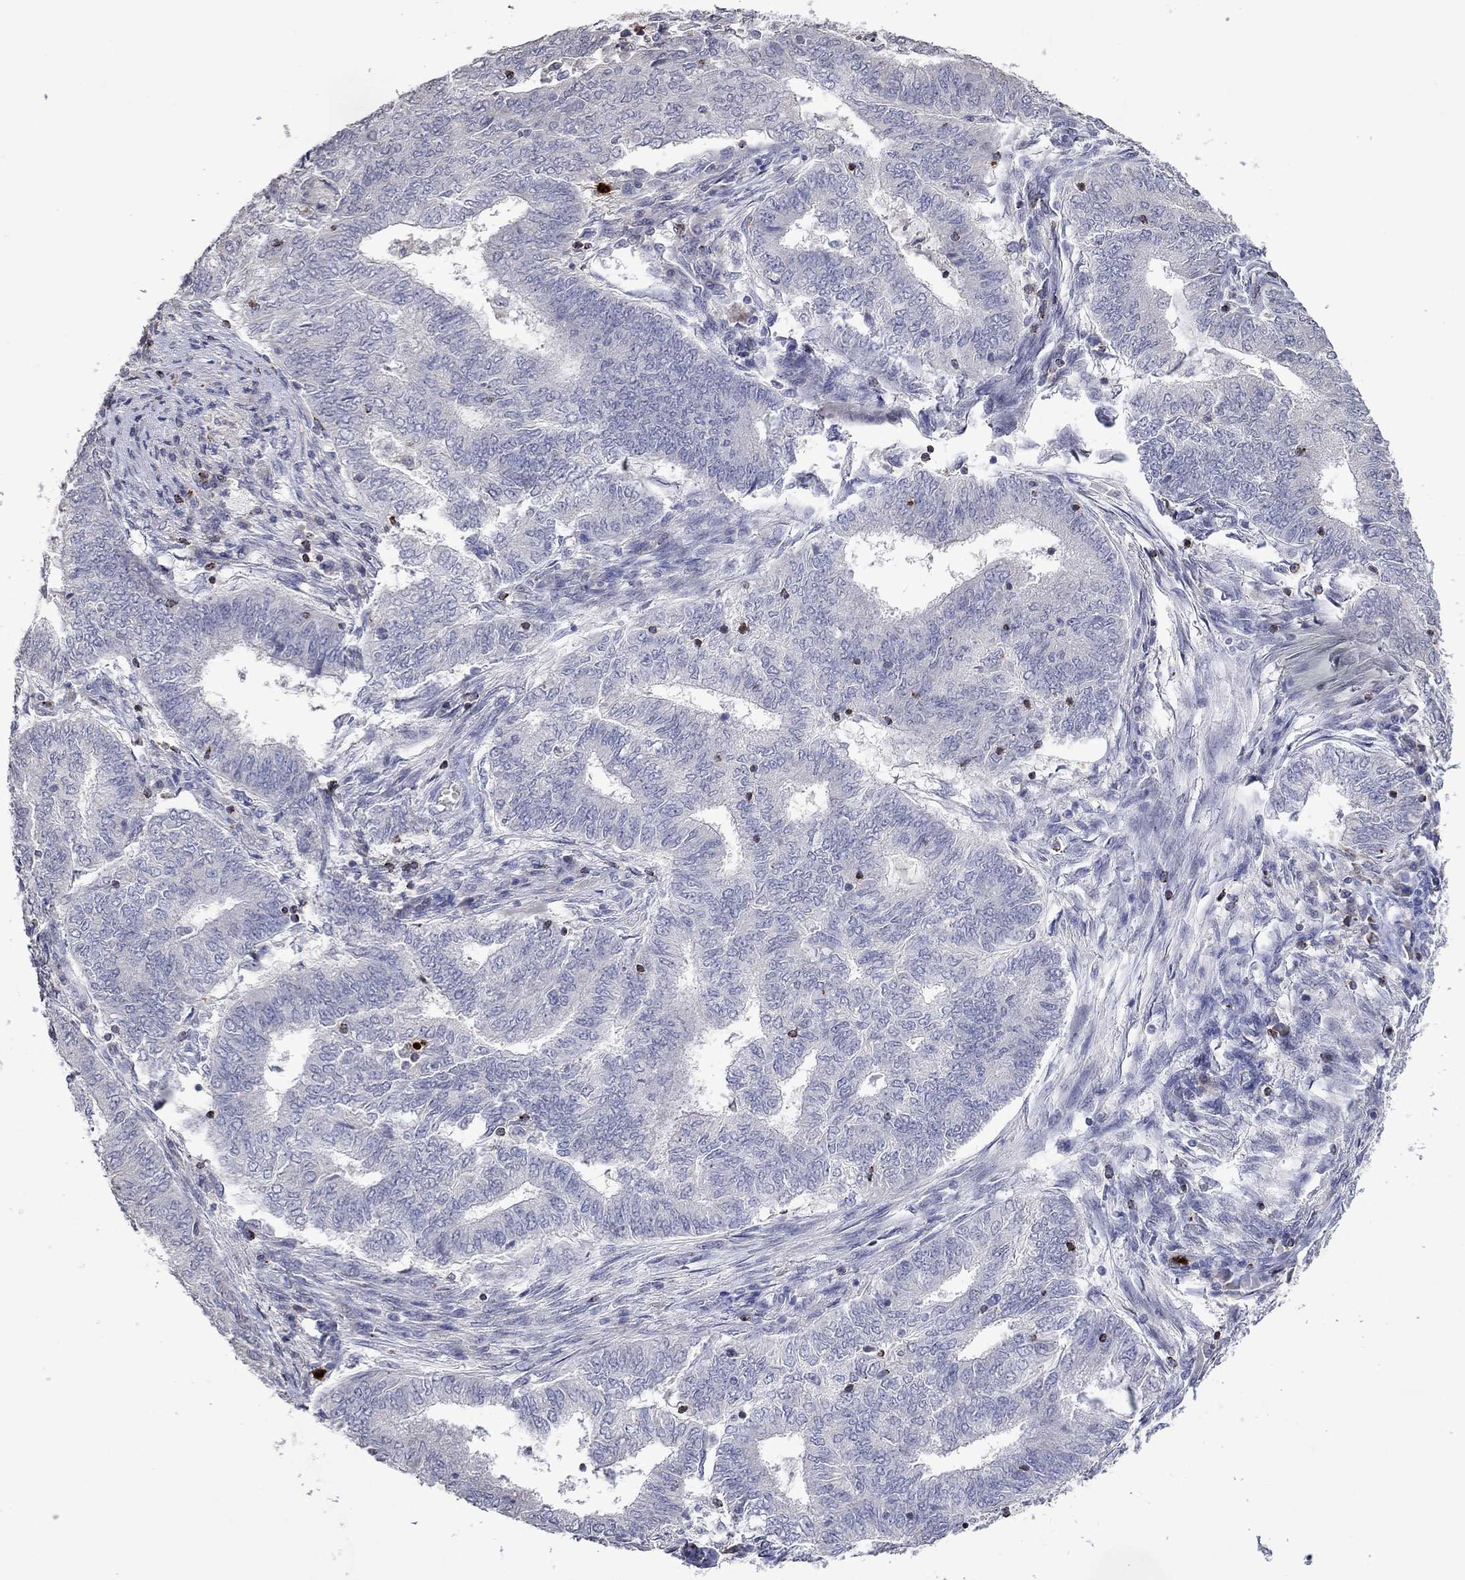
{"staining": {"intensity": "negative", "quantity": "none", "location": "none"}, "tissue": "endometrial cancer", "cell_type": "Tumor cells", "image_type": "cancer", "snomed": [{"axis": "morphology", "description": "Adenocarcinoma, NOS"}, {"axis": "topography", "description": "Endometrium"}], "caption": "Protein analysis of endometrial cancer shows no significant expression in tumor cells. Brightfield microscopy of immunohistochemistry (IHC) stained with DAB (3,3'-diaminobenzidine) (brown) and hematoxylin (blue), captured at high magnification.", "gene": "CCL5", "patient": {"sex": "female", "age": 62}}